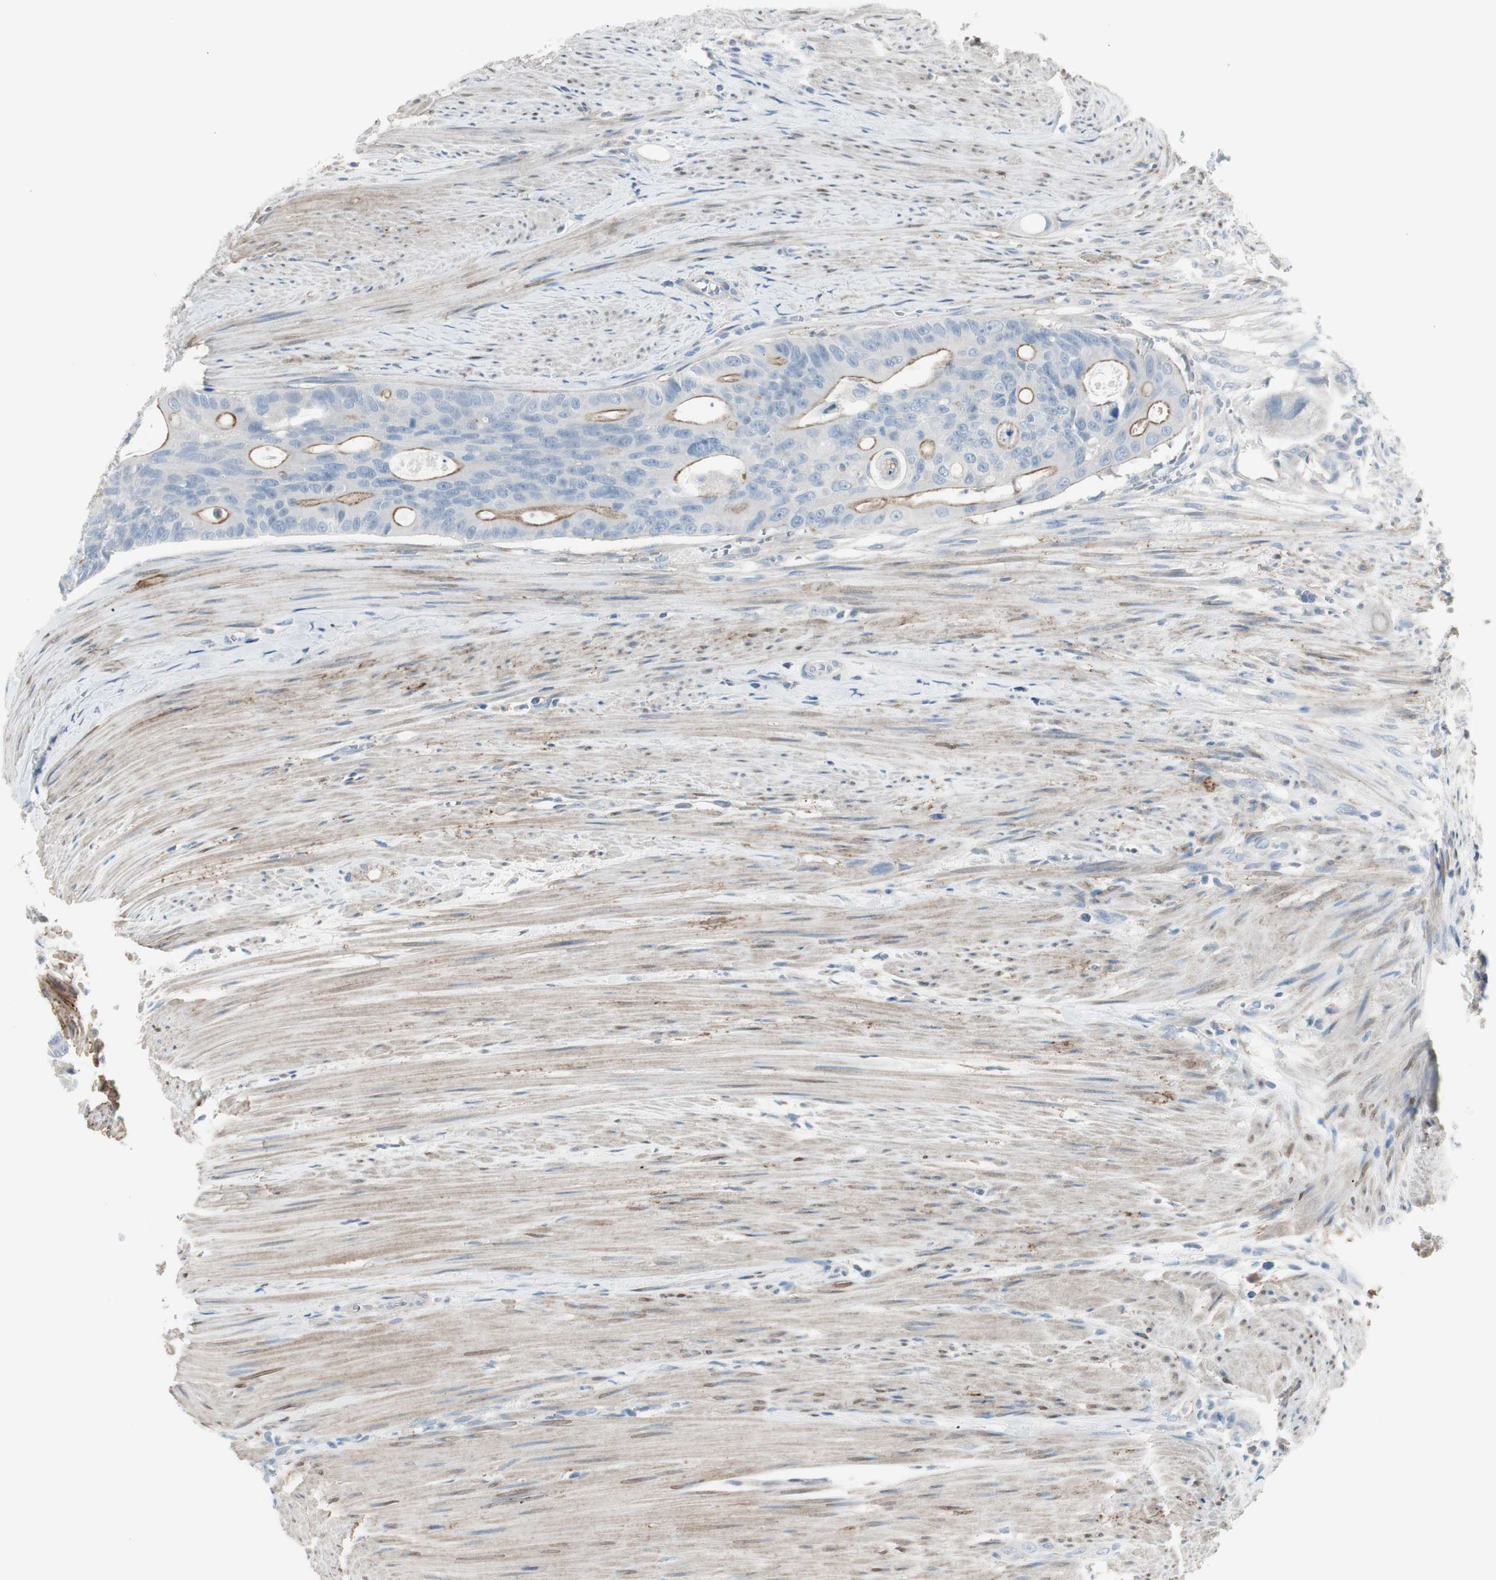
{"staining": {"intensity": "moderate", "quantity": "<25%", "location": "cytoplasmic/membranous"}, "tissue": "colorectal cancer", "cell_type": "Tumor cells", "image_type": "cancer", "snomed": [{"axis": "morphology", "description": "Adenocarcinoma, NOS"}, {"axis": "topography", "description": "Colon"}], "caption": "A low amount of moderate cytoplasmic/membranous expression is identified in about <25% of tumor cells in colorectal cancer tissue.", "gene": "CACNA2D1", "patient": {"sex": "female", "age": 57}}